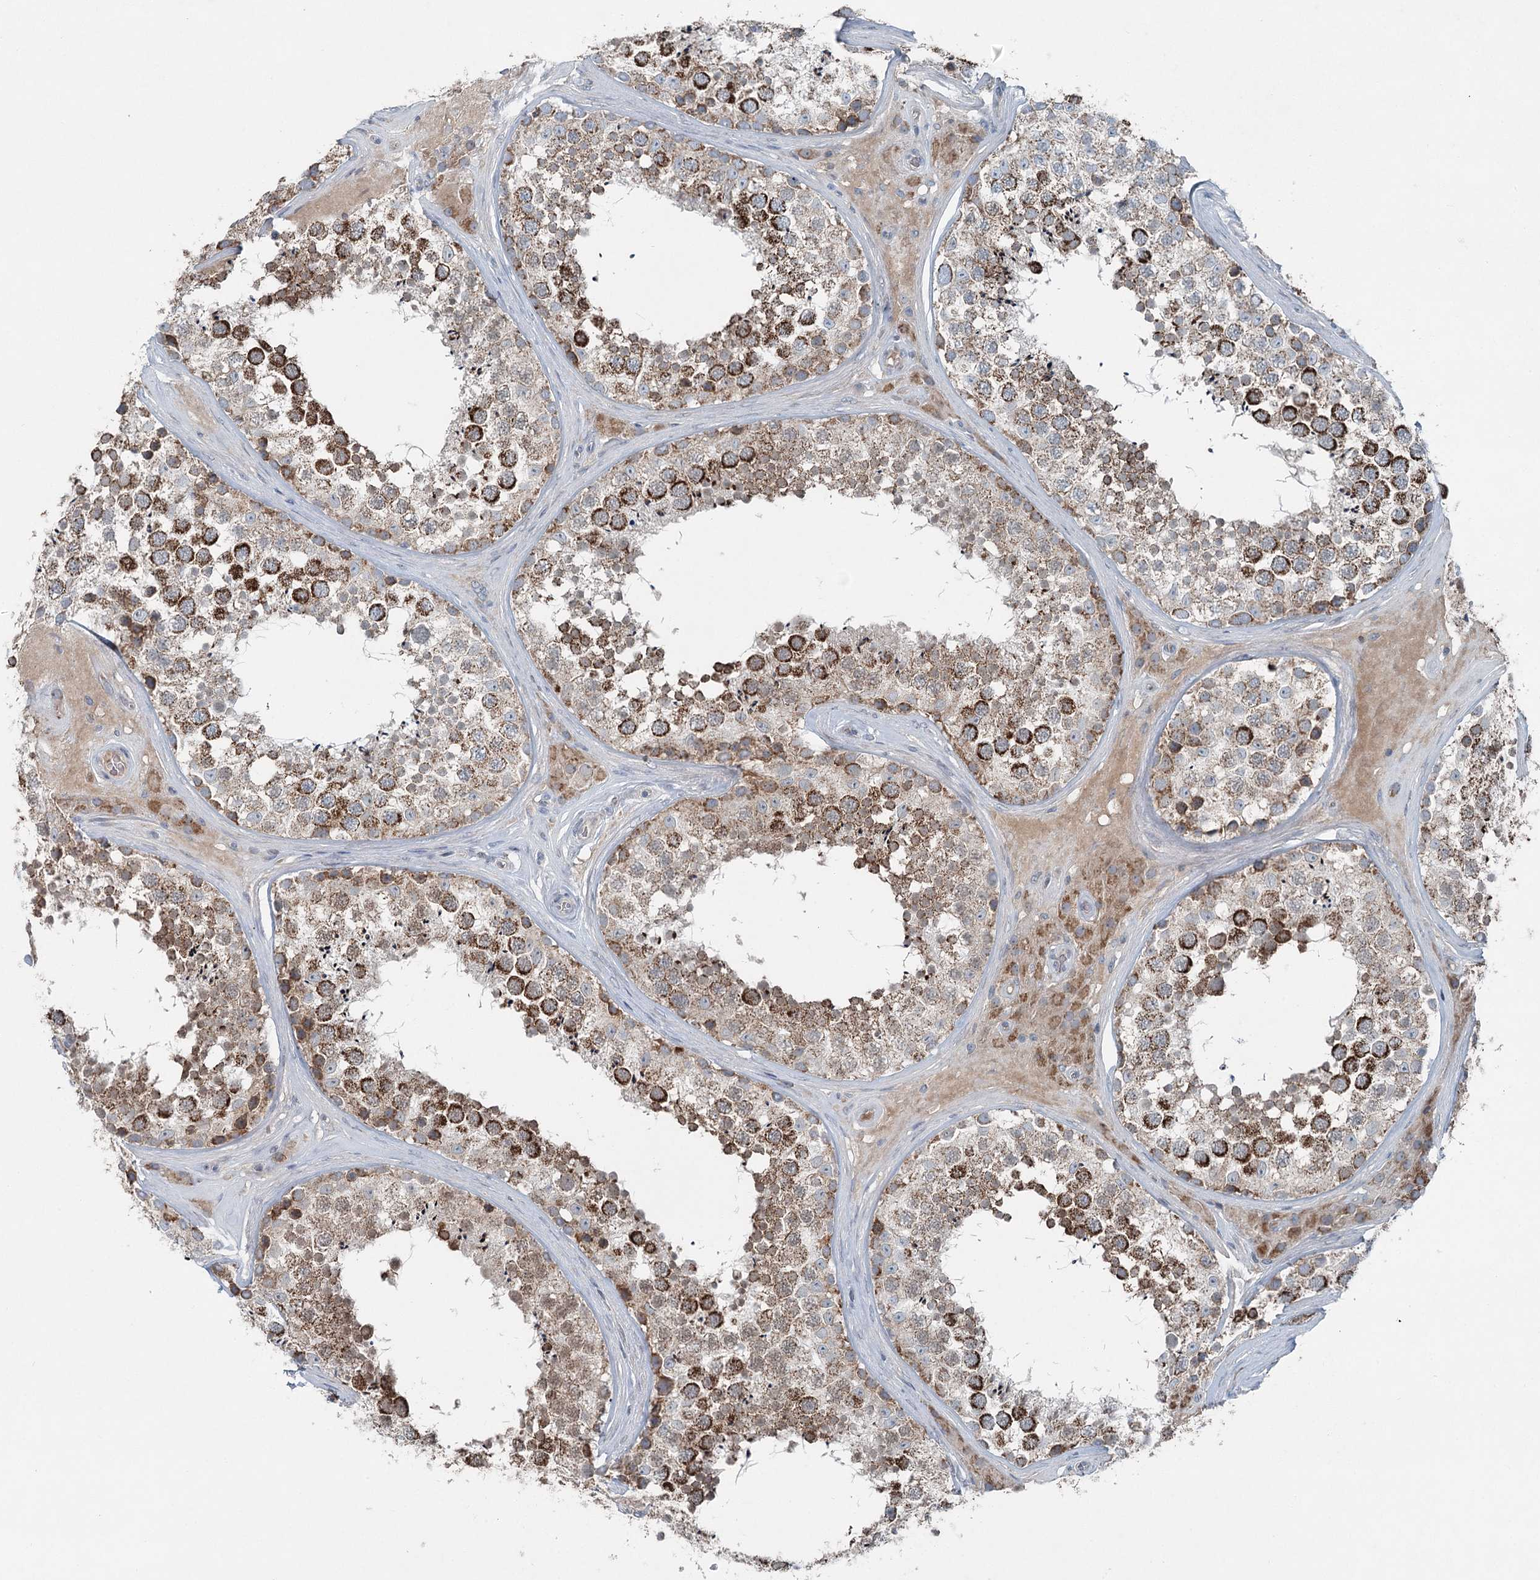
{"staining": {"intensity": "strong", "quantity": "25%-75%", "location": "cytoplasmic/membranous"}, "tissue": "testis", "cell_type": "Cells in seminiferous ducts", "image_type": "normal", "snomed": [{"axis": "morphology", "description": "Normal tissue, NOS"}, {"axis": "topography", "description": "Testis"}], "caption": "Brown immunohistochemical staining in benign testis reveals strong cytoplasmic/membranous positivity in about 25%-75% of cells in seminiferous ducts. The protein of interest is shown in brown color, while the nuclei are stained blue.", "gene": "CHCHD5", "patient": {"sex": "male", "age": 46}}